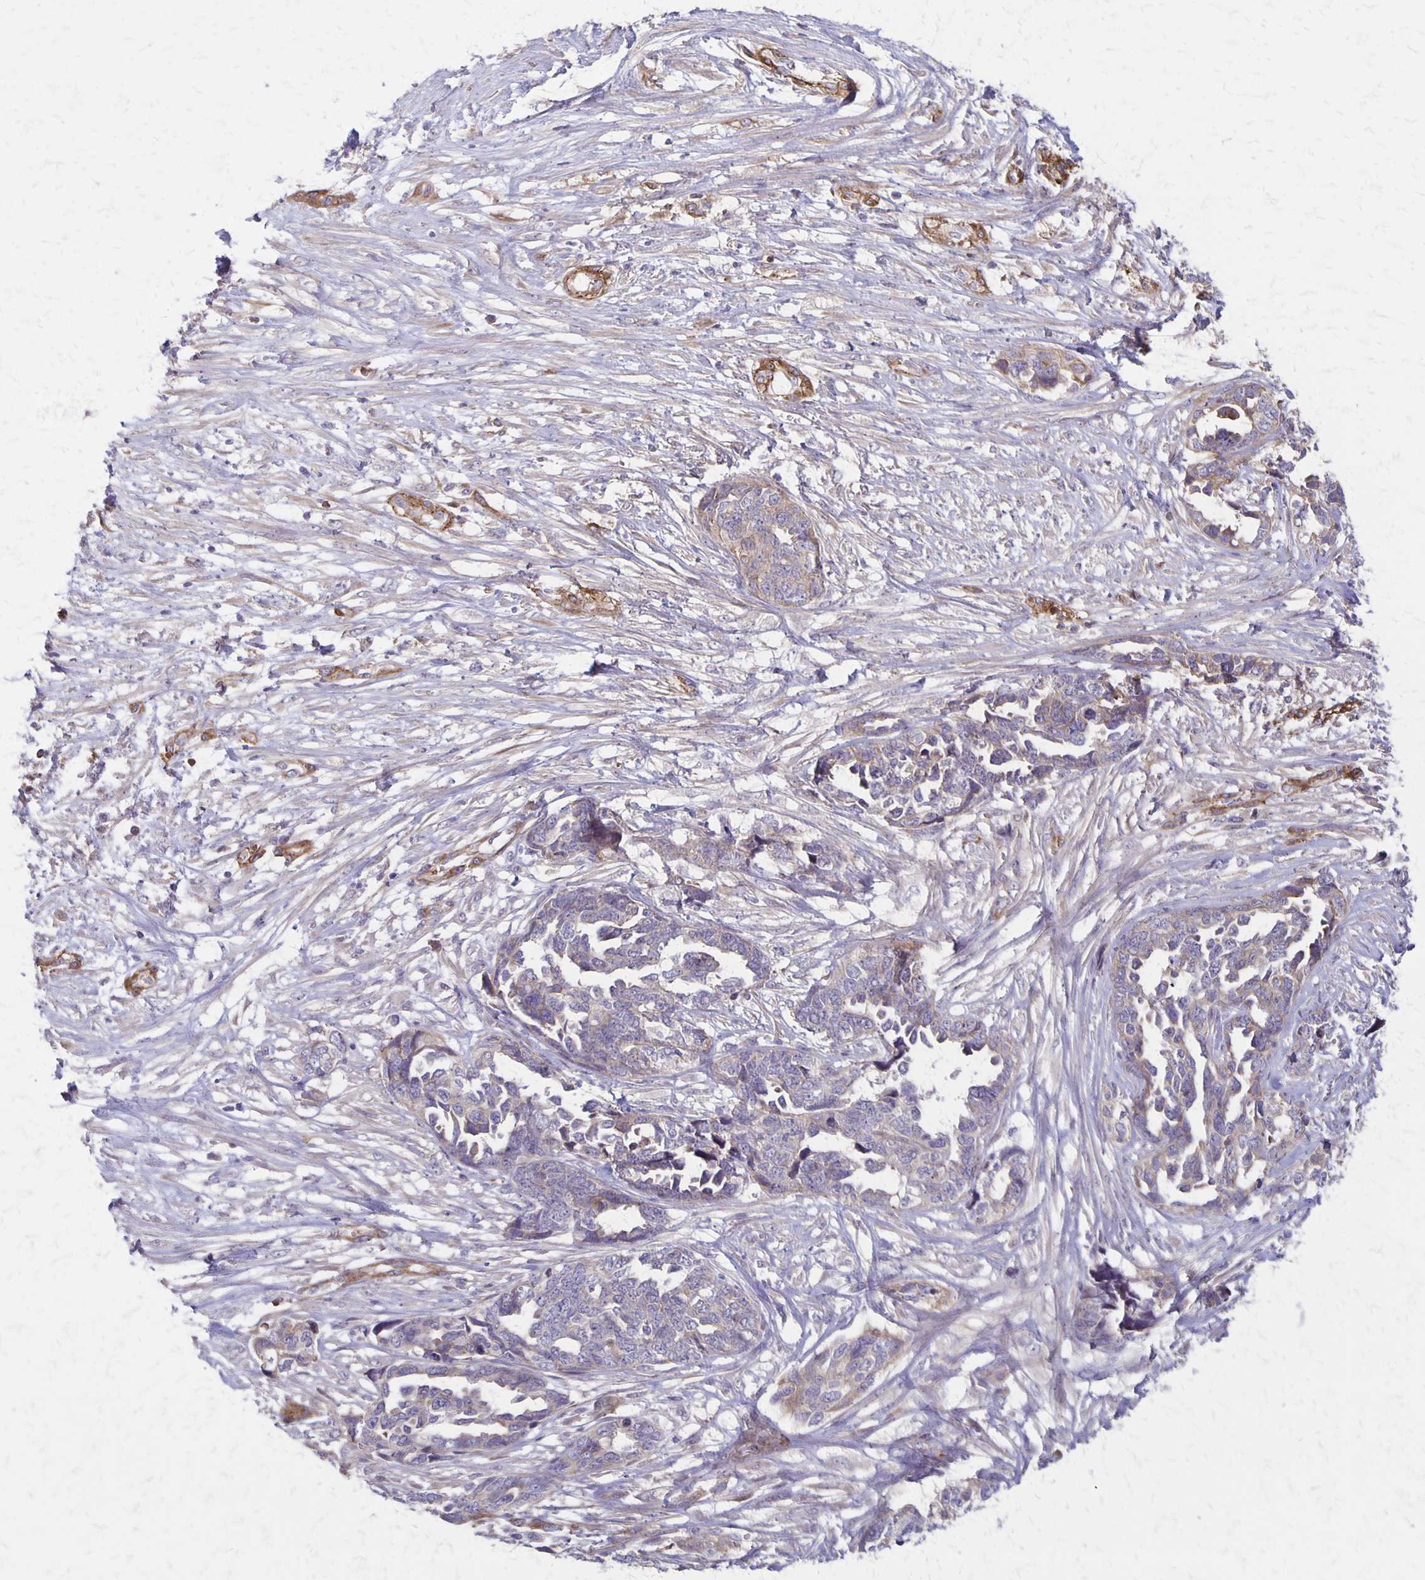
{"staining": {"intensity": "weak", "quantity": "<25%", "location": "cytoplasmic/membranous"}, "tissue": "ovarian cancer", "cell_type": "Tumor cells", "image_type": "cancer", "snomed": [{"axis": "morphology", "description": "Cystadenocarcinoma, serous, NOS"}, {"axis": "topography", "description": "Ovary"}], "caption": "A histopathology image of human ovarian cancer (serous cystadenocarcinoma) is negative for staining in tumor cells.", "gene": "SEPTIN5", "patient": {"sex": "female", "age": 69}}